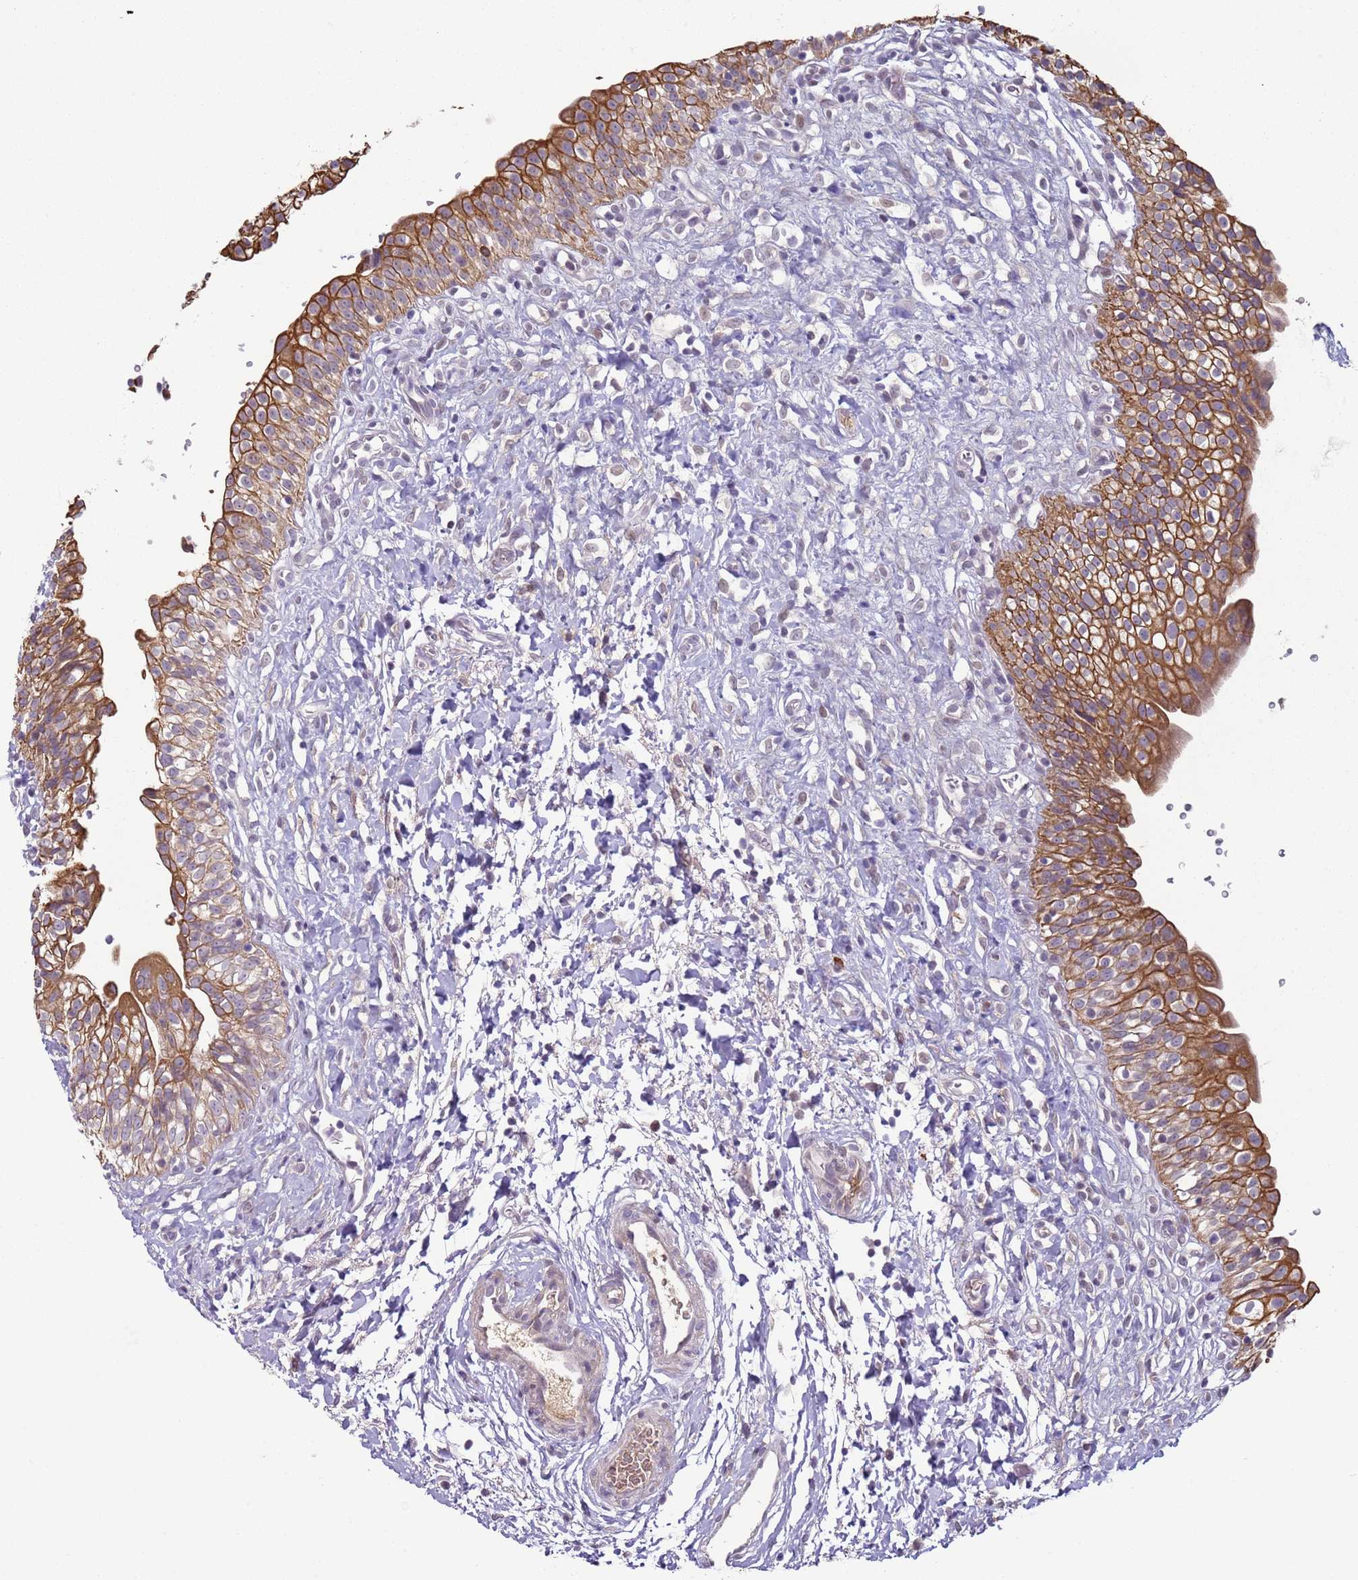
{"staining": {"intensity": "strong", "quantity": "25%-75%", "location": "cytoplasmic/membranous"}, "tissue": "urinary bladder", "cell_type": "Urothelial cells", "image_type": "normal", "snomed": [{"axis": "morphology", "description": "Normal tissue, NOS"}, {"axis": "topography", "description": "Urinary bladder"}], "caption": "A brown stain labels strong cytoplasmic/membranous staining of a protein in urothelial cells of normal human urinary bladder.", "gene": "NPAP1", "patient": {"sex": "male", "age": 51}}